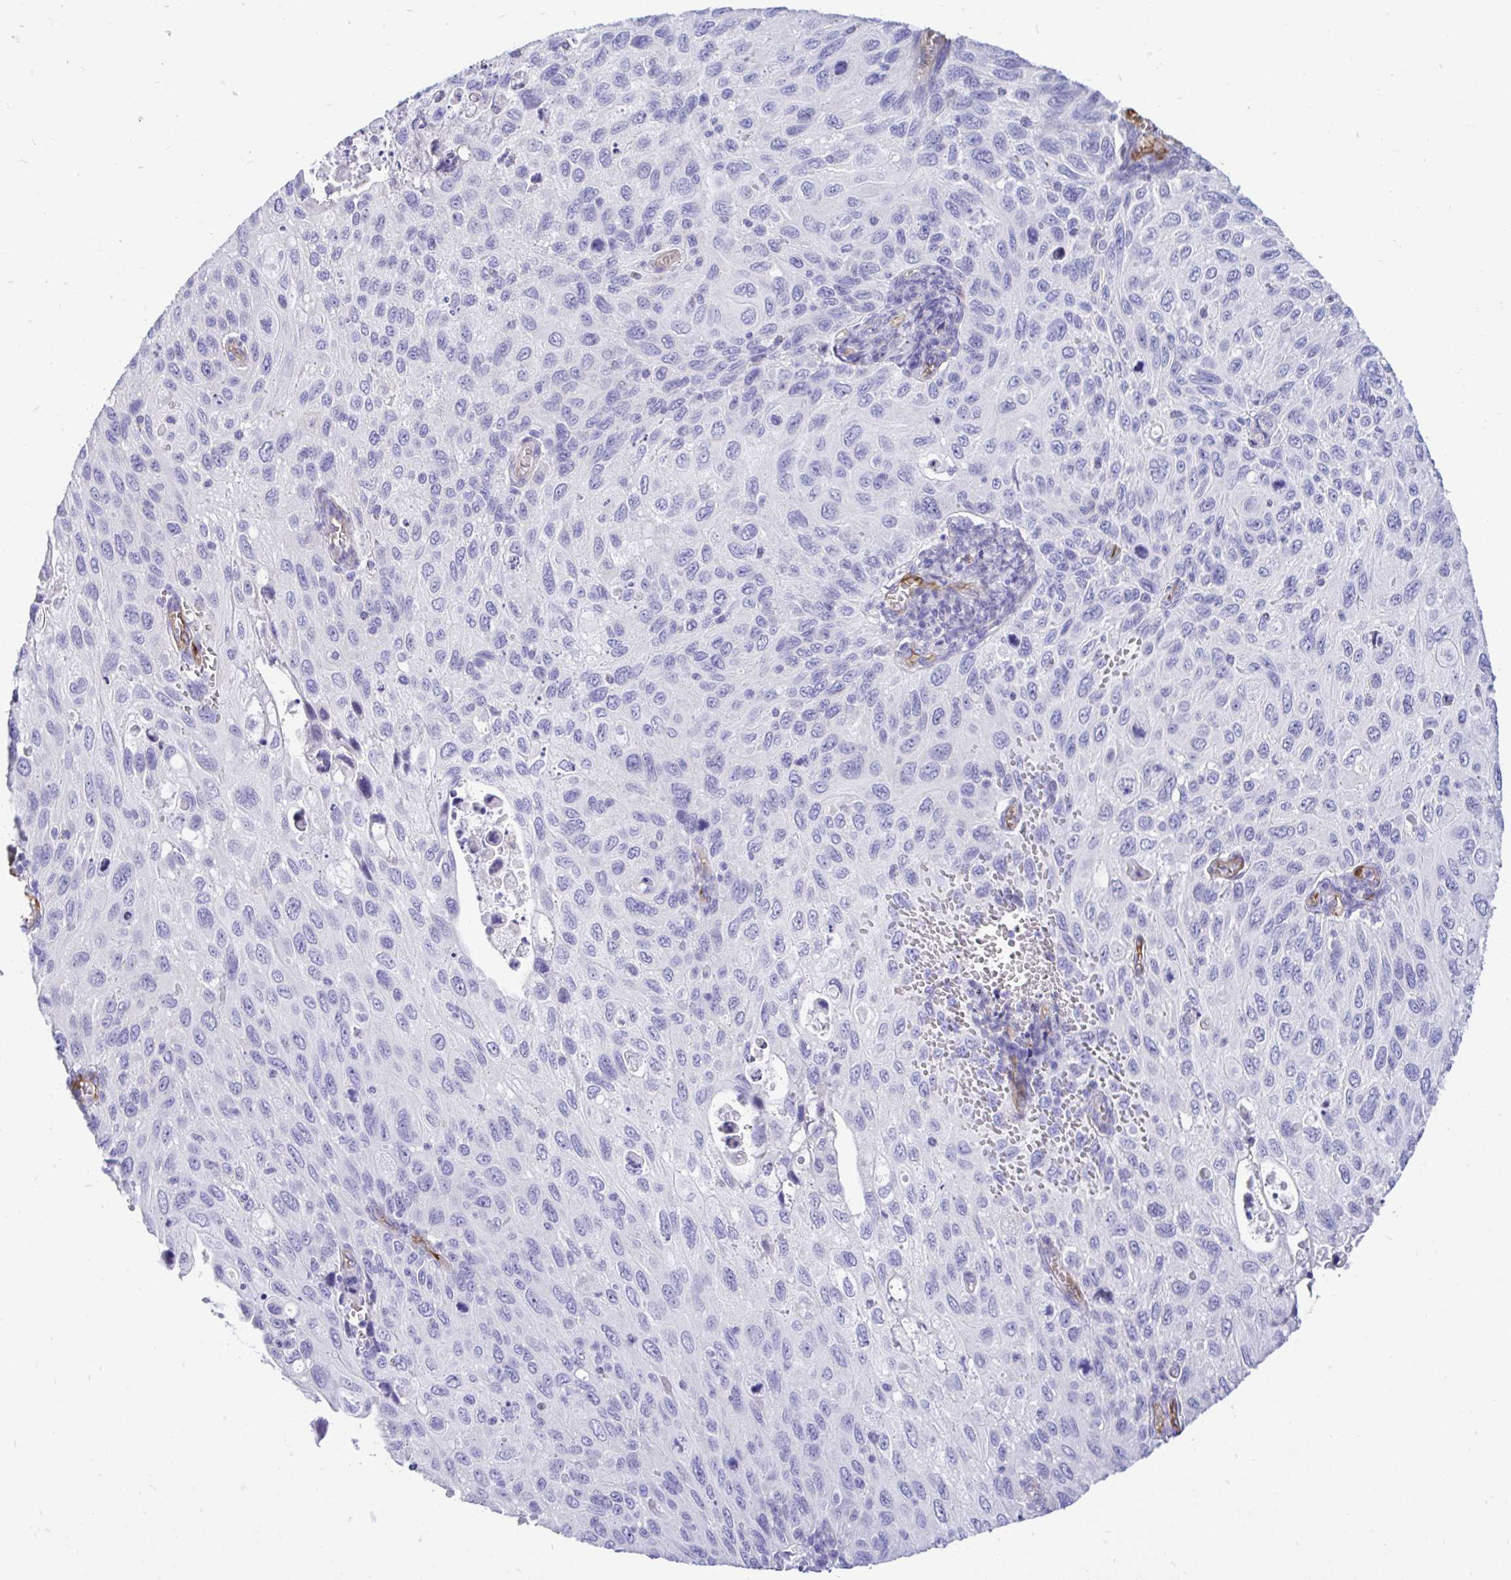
{"staining": {"intensity": "negative", "quantity": "none", "location": "none"}, "tissue": "cervical cancer", "cell_type": "Tumor cells", "image_type": "cancer", "snomed": [{"axis": "morphology", "description": "Squamous cell carcinoma, NOS"}, {"axis": "topography", "description": "Cervix"}], "caption": "Tumor cells show no significant protein positivity in cervical squamous cell carcinoma.", "gene": "ABCG2", "patient": {"sex": "female", "age": 70}}